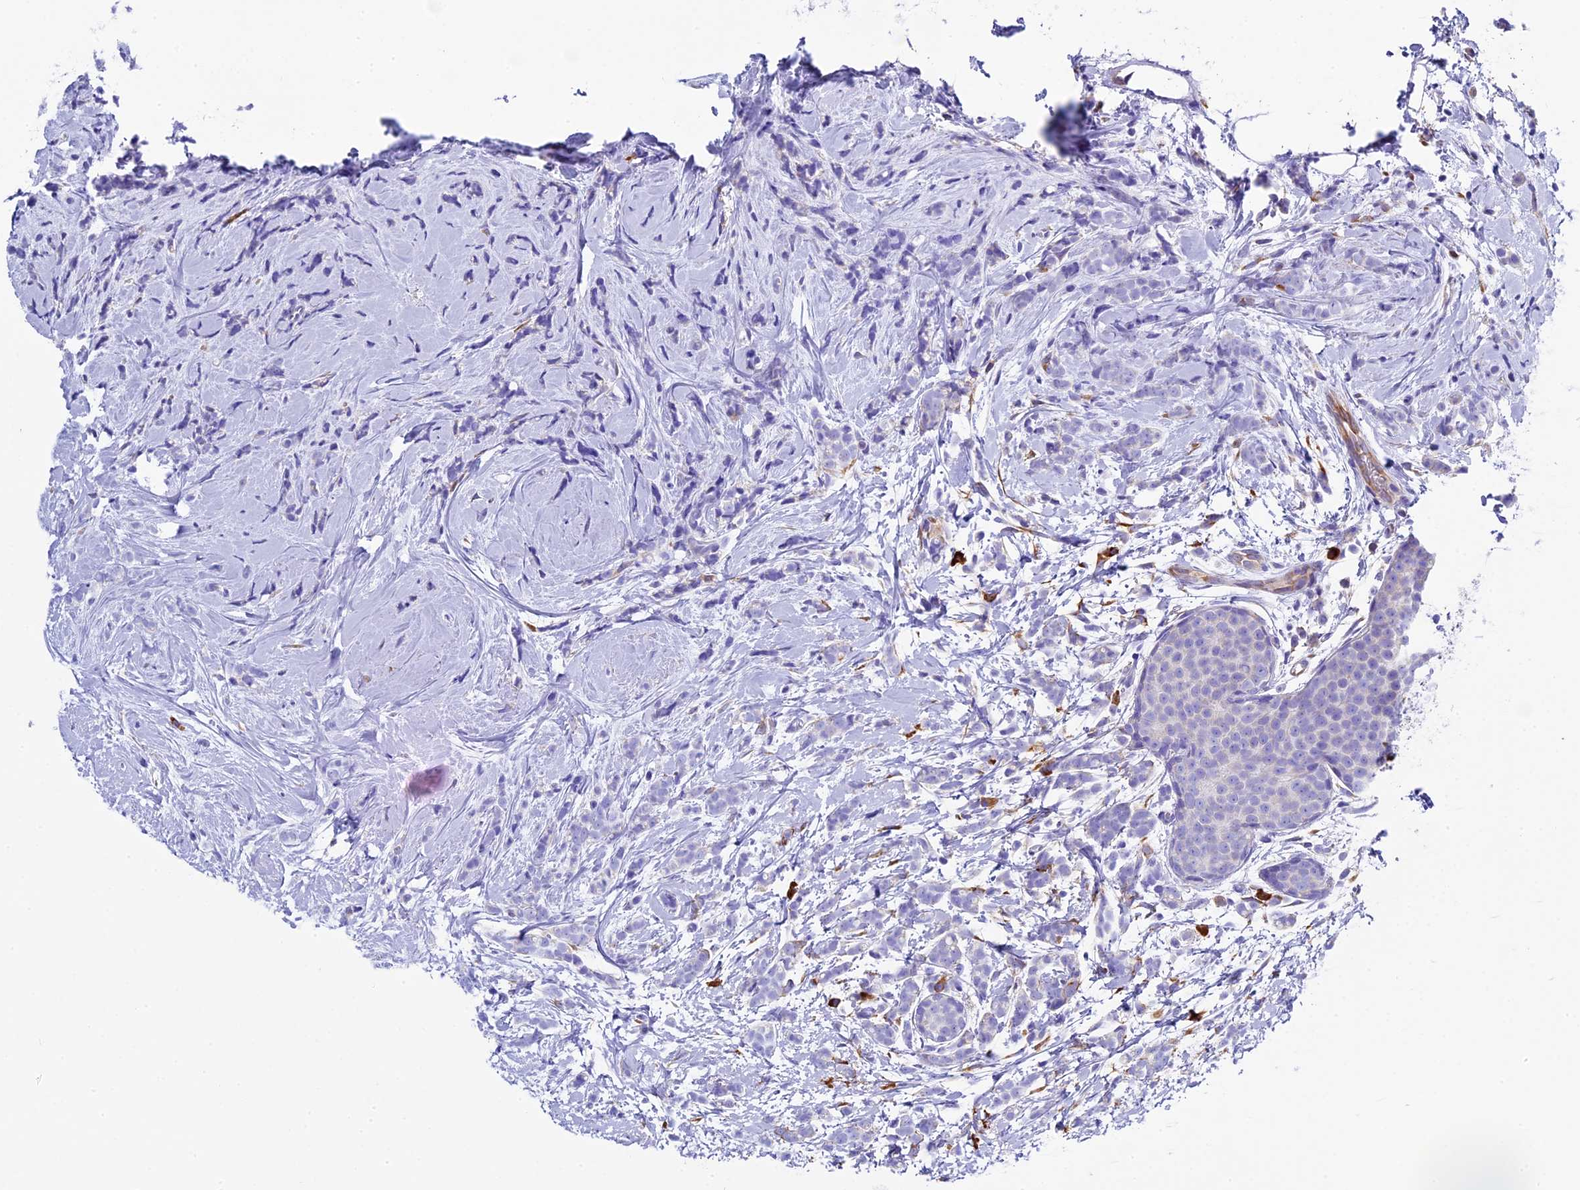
{"staining": {"intensity": "negative", "quantity": "none", "location": "none"}, "tissue": "breast cancer", "cell_type": "Tumor cells", "image_type": "cancer", "snomed": [{"axis": "morphology", "description": "Lobular carcinoma"}, {"axis": "topography", "description": "Breast"}], "caption": "There is no significant positivity in tumor cells of breast lobular carcinoma.", "gene": "FKBP11", "patient": {"sex": "female", "age": 58}}